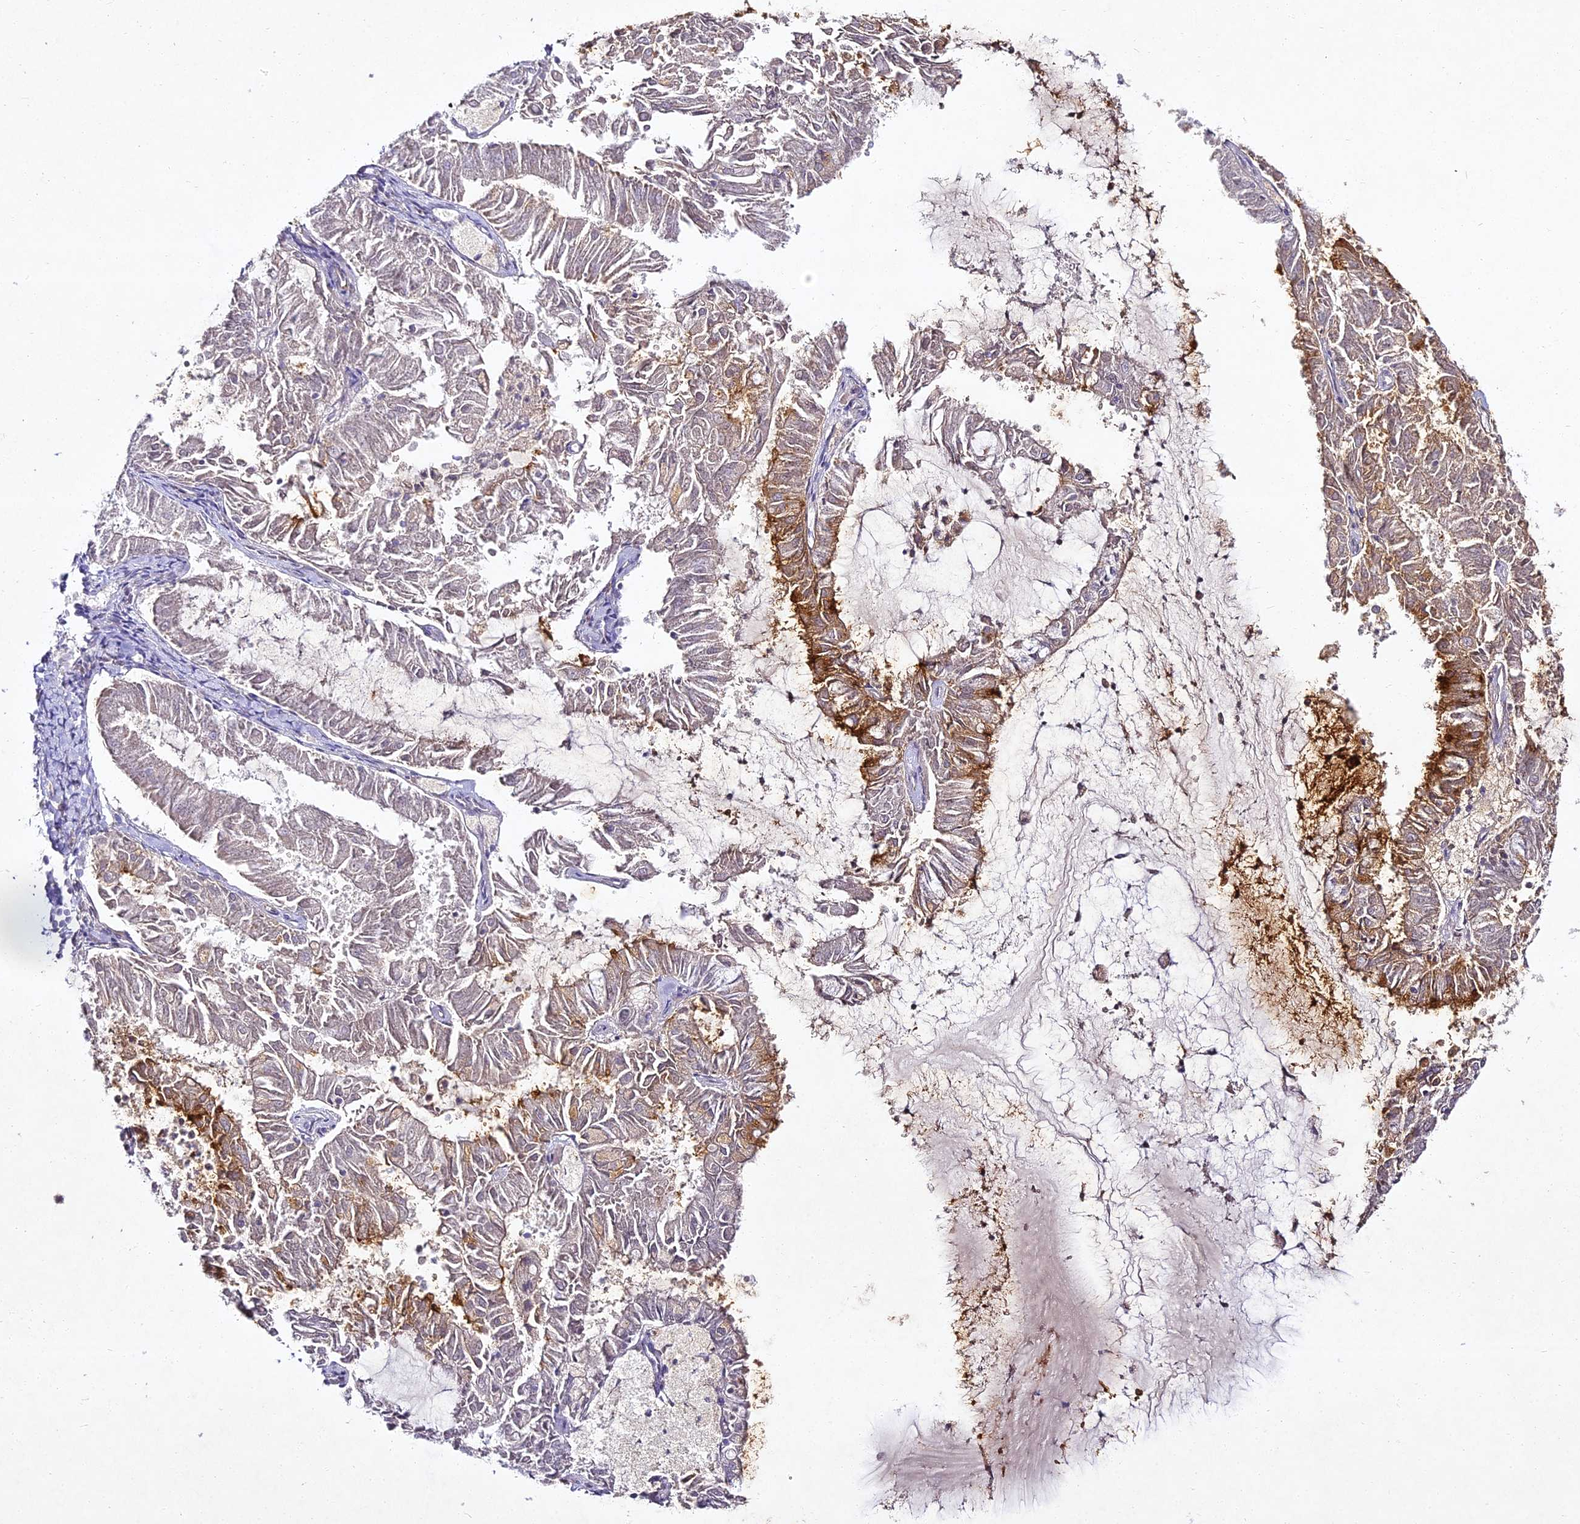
{"staining": {"intensity": "strong", "quantity": "<25%", "location": "cytoplasmic/membranous"}, "tissue": "endometrial cancer", "cell_type": "Tumor cells", "image_type": "cancer", "snomed": [{"axis": "morphology", "description": "Adenocarcinoma, NOS"}, {"axis": "topography", "description": "Endometrium"}], "caption": "Protein staining displays strong cytoplasmic/membranous positivity in approximately <25% of tumor cells in endometrial adenocarcinoma. (Brightfield microscopy of DAB IHC at high magnification).", "gene": "ALPG", "patient": {"sex": "female", "age": 57}}